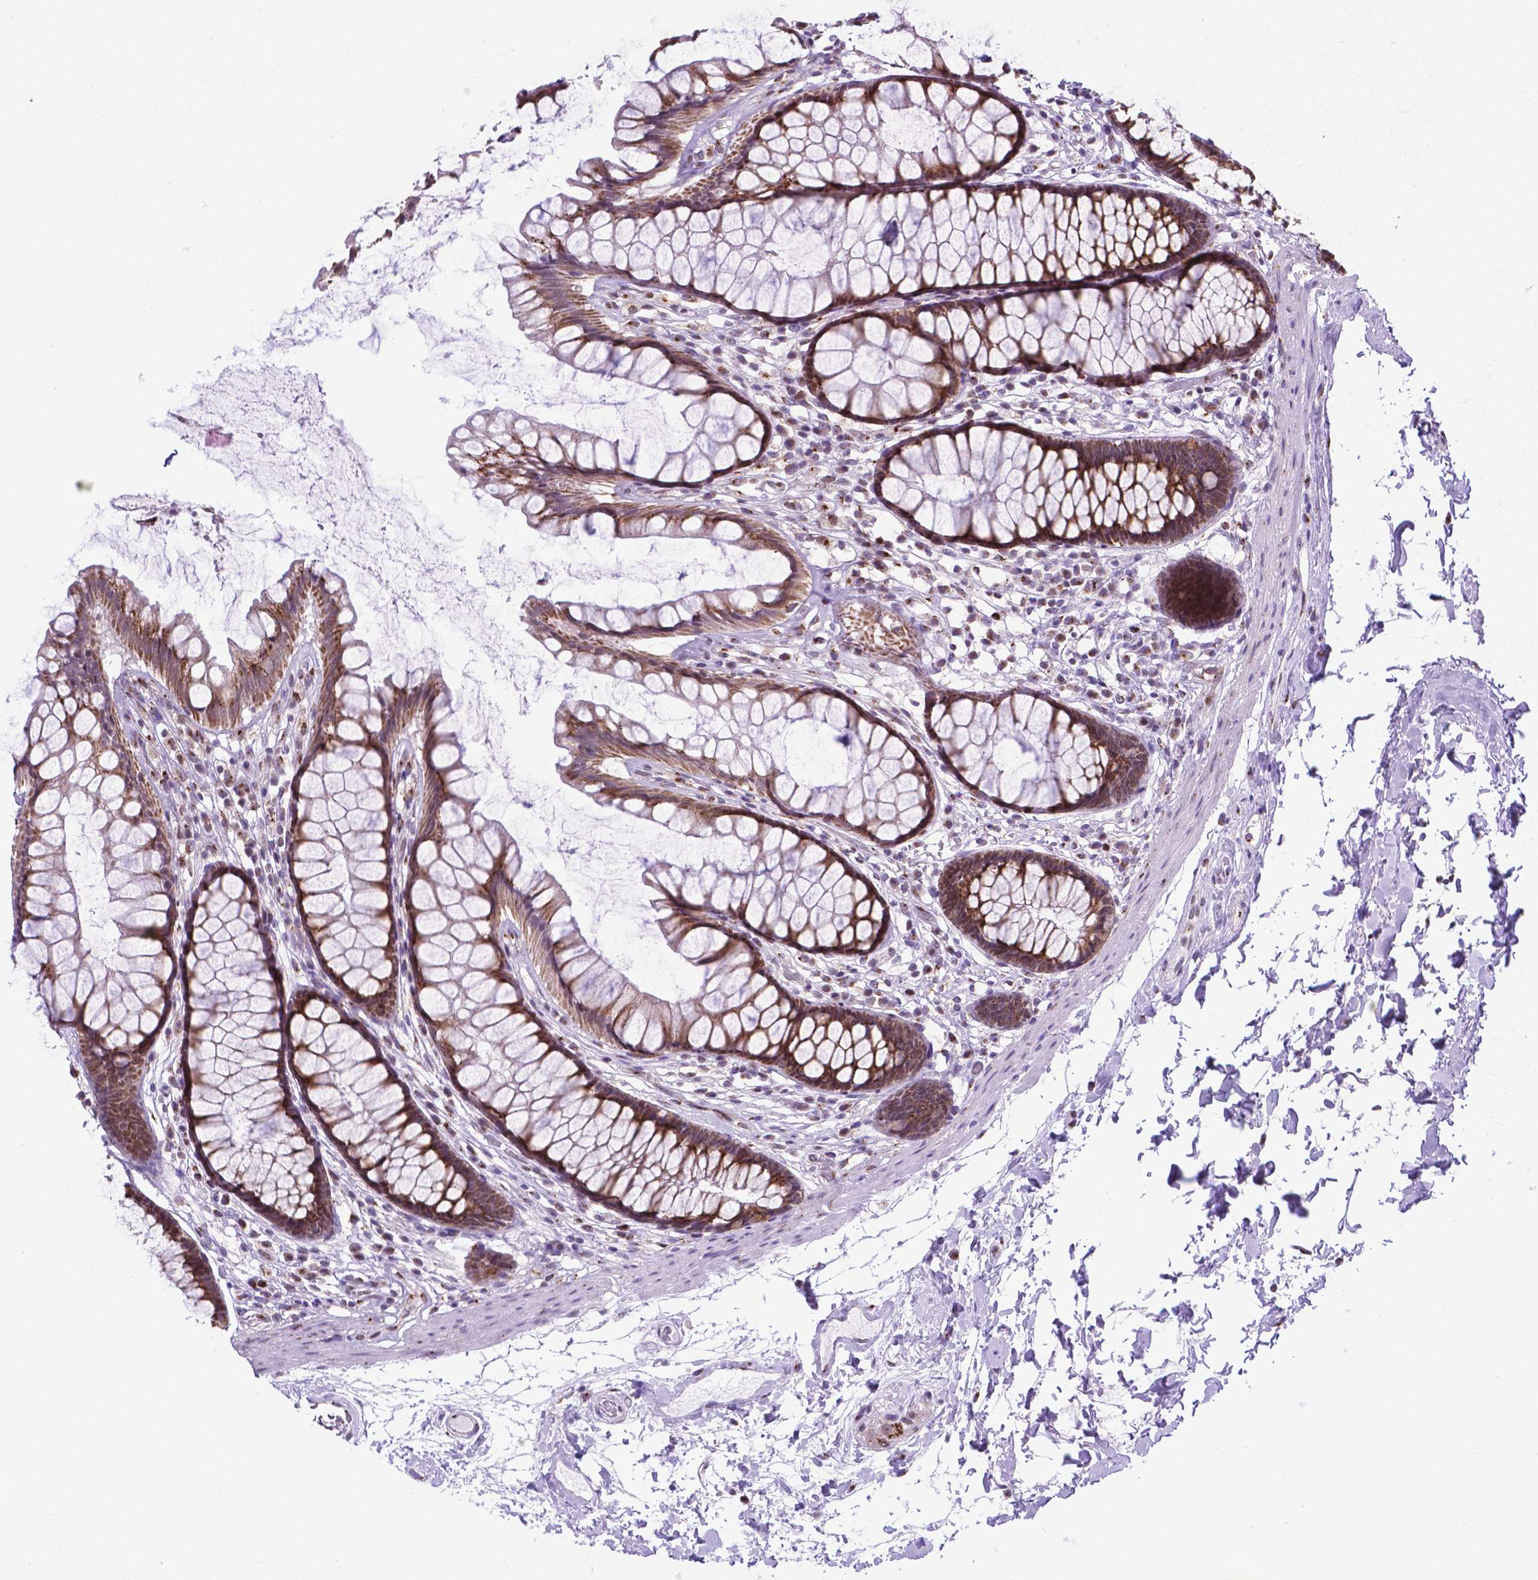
{"staining": {"intensity": "moderate", "quantity": ">75%", "location": "cytoplasmic/membranous"}, "tissue": "rectum", "cell_type": "Glandular cells", "image_type": "normal", "snomed": [{"axis": "morphology", "description": "Normal tissue, NOS"}, {"axis": "topography", "description": "Rectum"}], "caption": "Benign rectum reveals moderate cytoplasmic/membranous expression in about >75% of glandular cells.", "gene": "MRPL10", "patient": {"sex": "male", "age": 72}}